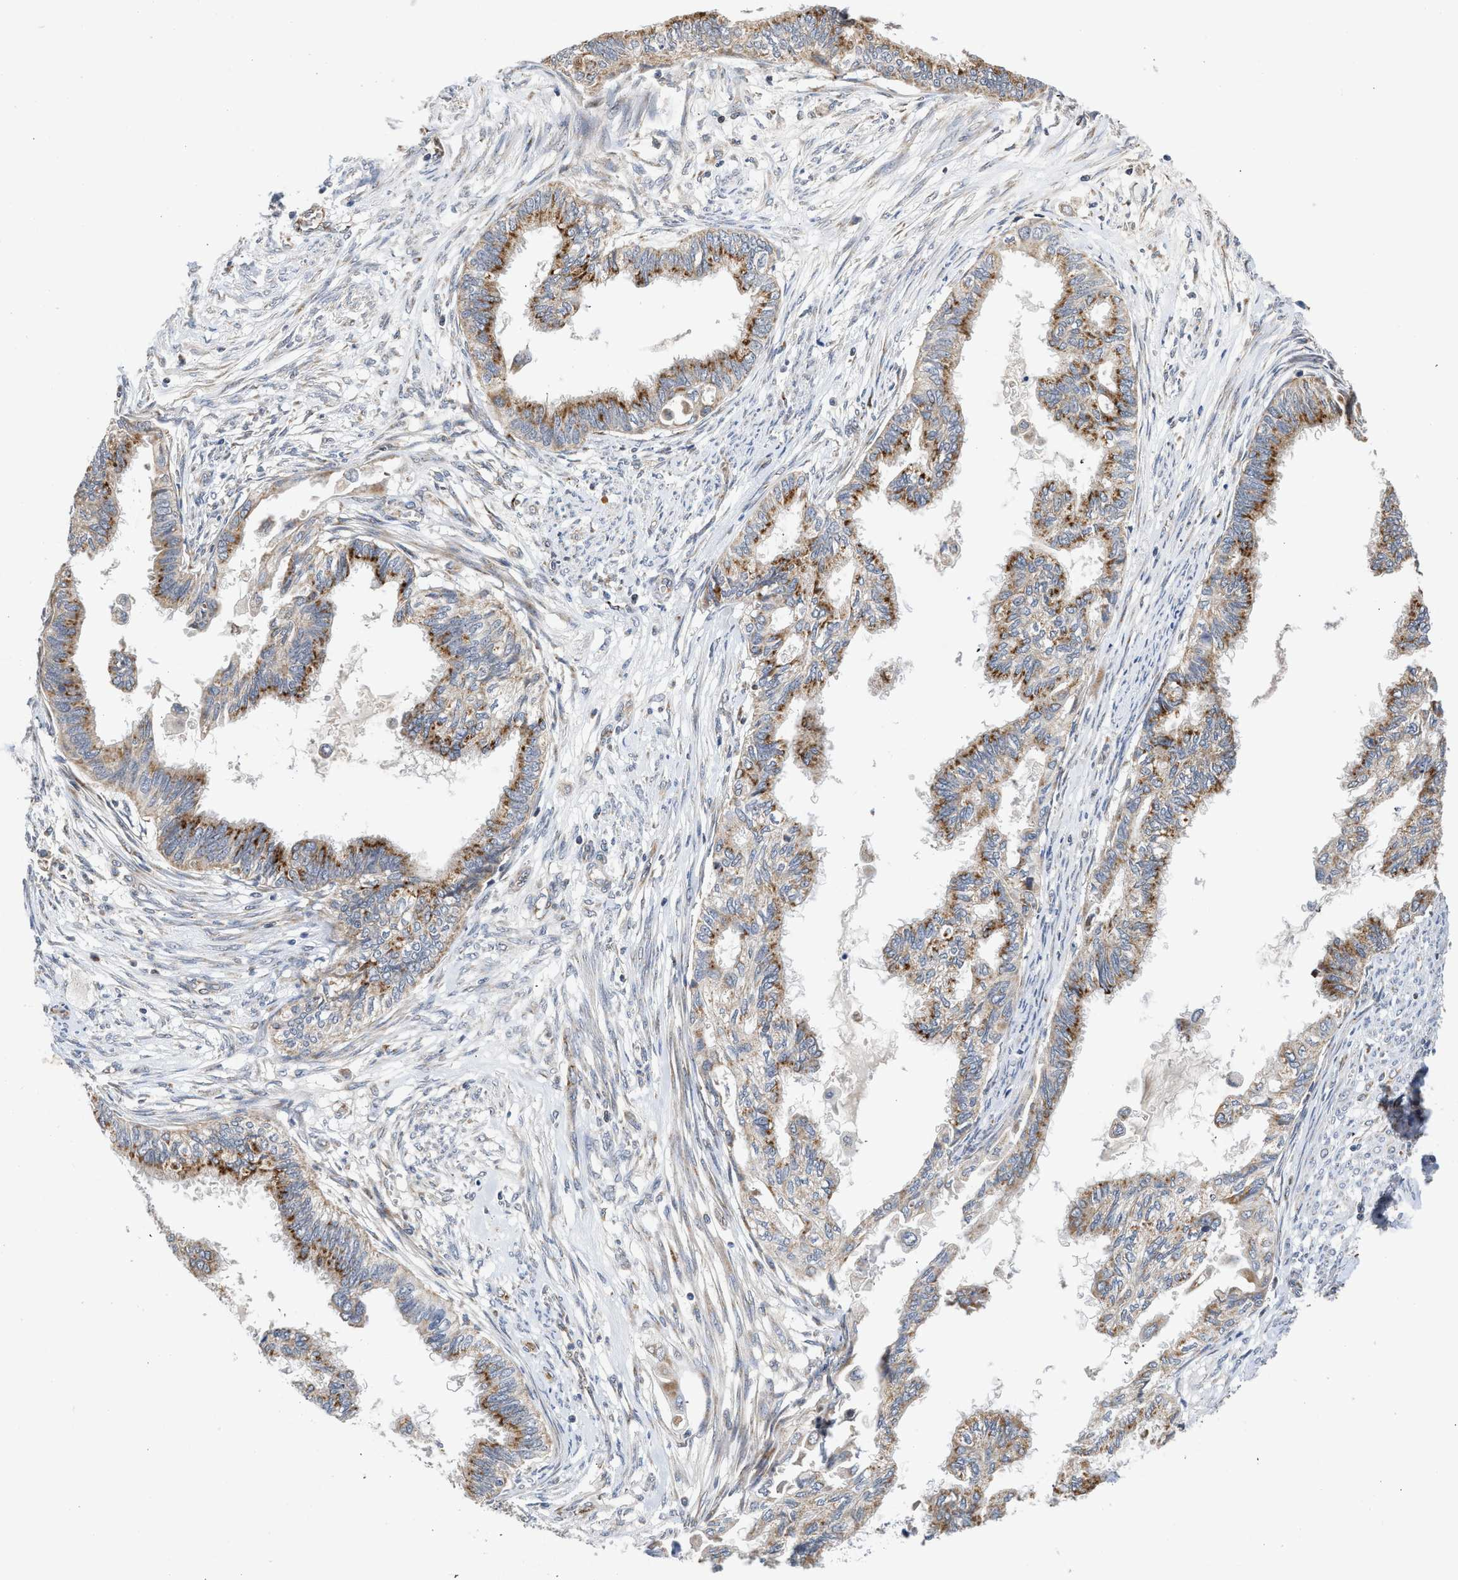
{"staining": {"intensity": "strong", "quantity": "<25%", "location": "cytoplasmic/membranous"}, "tissue": "cervical cancer", "cell_type": "Tumor cells", "image_type": "cancer", "snomed": [{"axis": "morphology", "description": "Normal tissue, NOS"}, {"axis": "morphology", "description": "Adenocarcinoma, NOS"}, {"axis": "topography", "description": "Cervix"}, {"axis": "topography", "description": "Endometrium"}], "caption": "A histopathology image of cervical adenocarcinoma stained for a protein displays strong cytoplasmic/membranous brown staining in tumor cells.", "gene": "PIM1", "patient": {"sex": "female", "age": 86}}